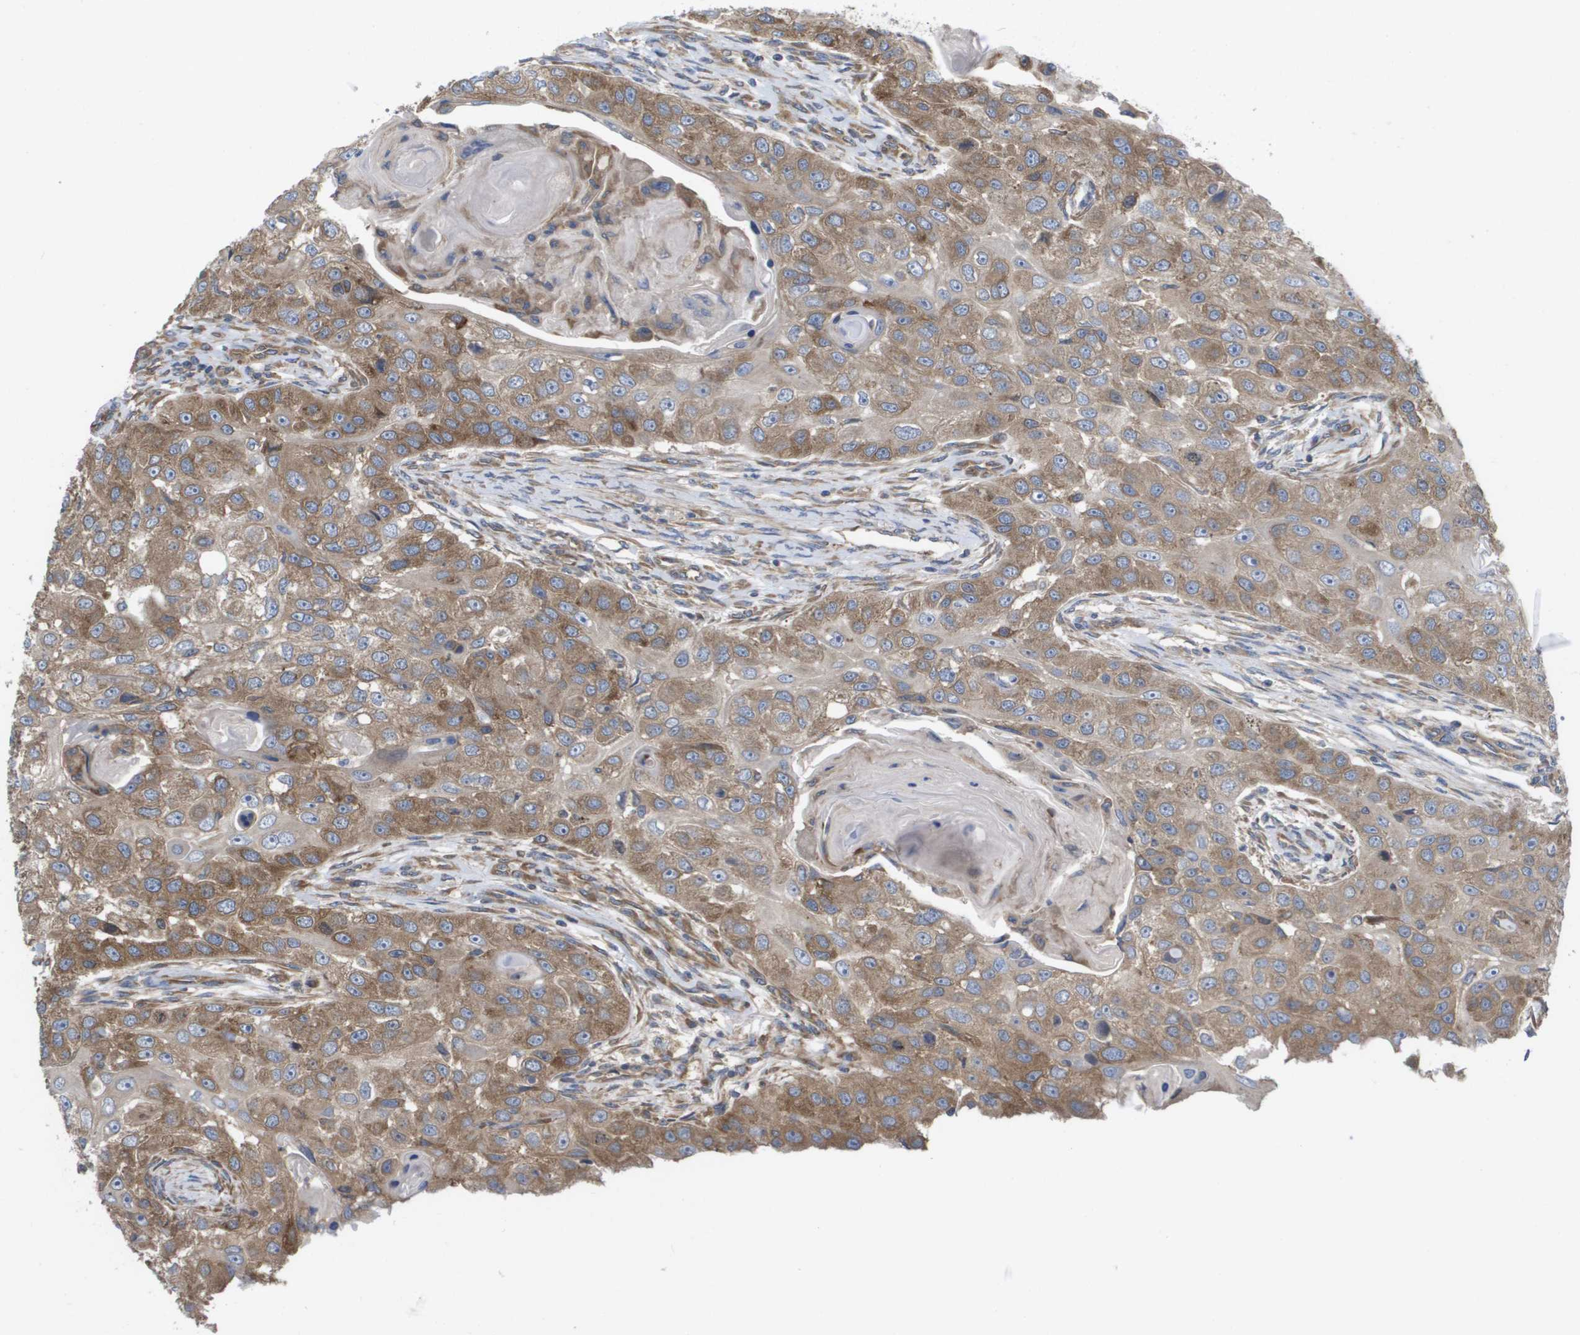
{"staining": {"intensity": "moderate", "quantity": ">75%", "location": "cytoplasmic/membranous"}, "tissue": "head and neck cancer", "cell_type": "Tumor cells", "image_type": "cancer", "snomed": [{"axis": "morphology", "description": "Normal tissue, NOS"}, {"axis": "morphology", "description": "Squamous cell carcinoma, NOS"}, {"axis": "topography", "description": "Skeletal muscle"}, {"axis": "topography", "description": "Head-Neck"}], "caption": "An image of head and neck squamous cell carcinoma stained for a protein displays moderate cytoplasmic/membranous brown staining in tumor cells.", "gene": "EIF4G2", "patient": {"sex": "male", "age": 51}}